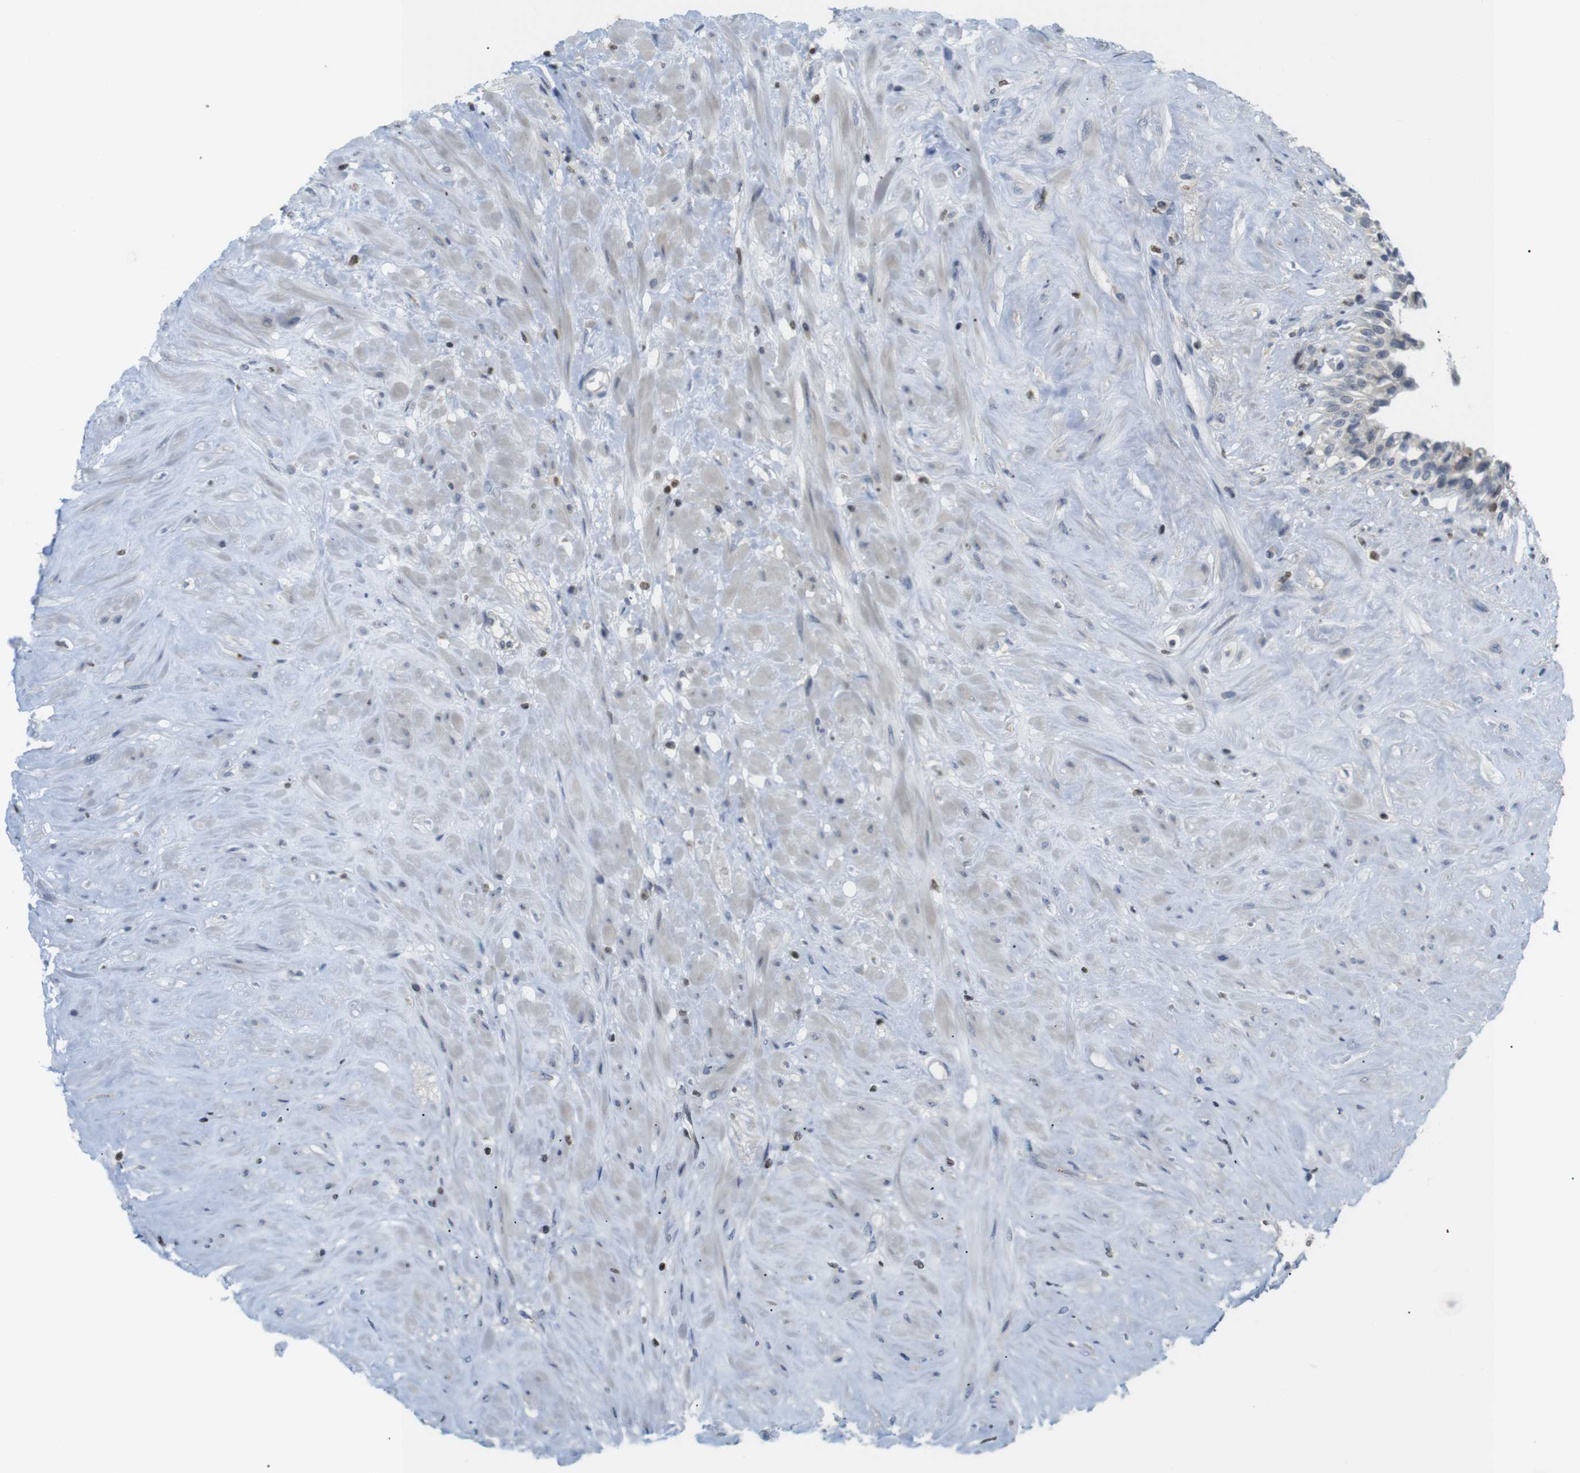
{"staining": {"intensity": "negative", "quantity": "none", "location": "none"}, "tissue": "seminal vesicle", "cell_type": "Glandular cells", "image_type": "normal", "snomed": [{"axis": "morphology", "description": "Normal tissue, NOS"}, {"axis": "topography", "description": "Seminal veicle"}], "caption": "IHC of unremarkable seminal vesicle reveals no staining in glandular cells.", "gene": "MBD1", "patient": {"sex": "male", "age": 63}}